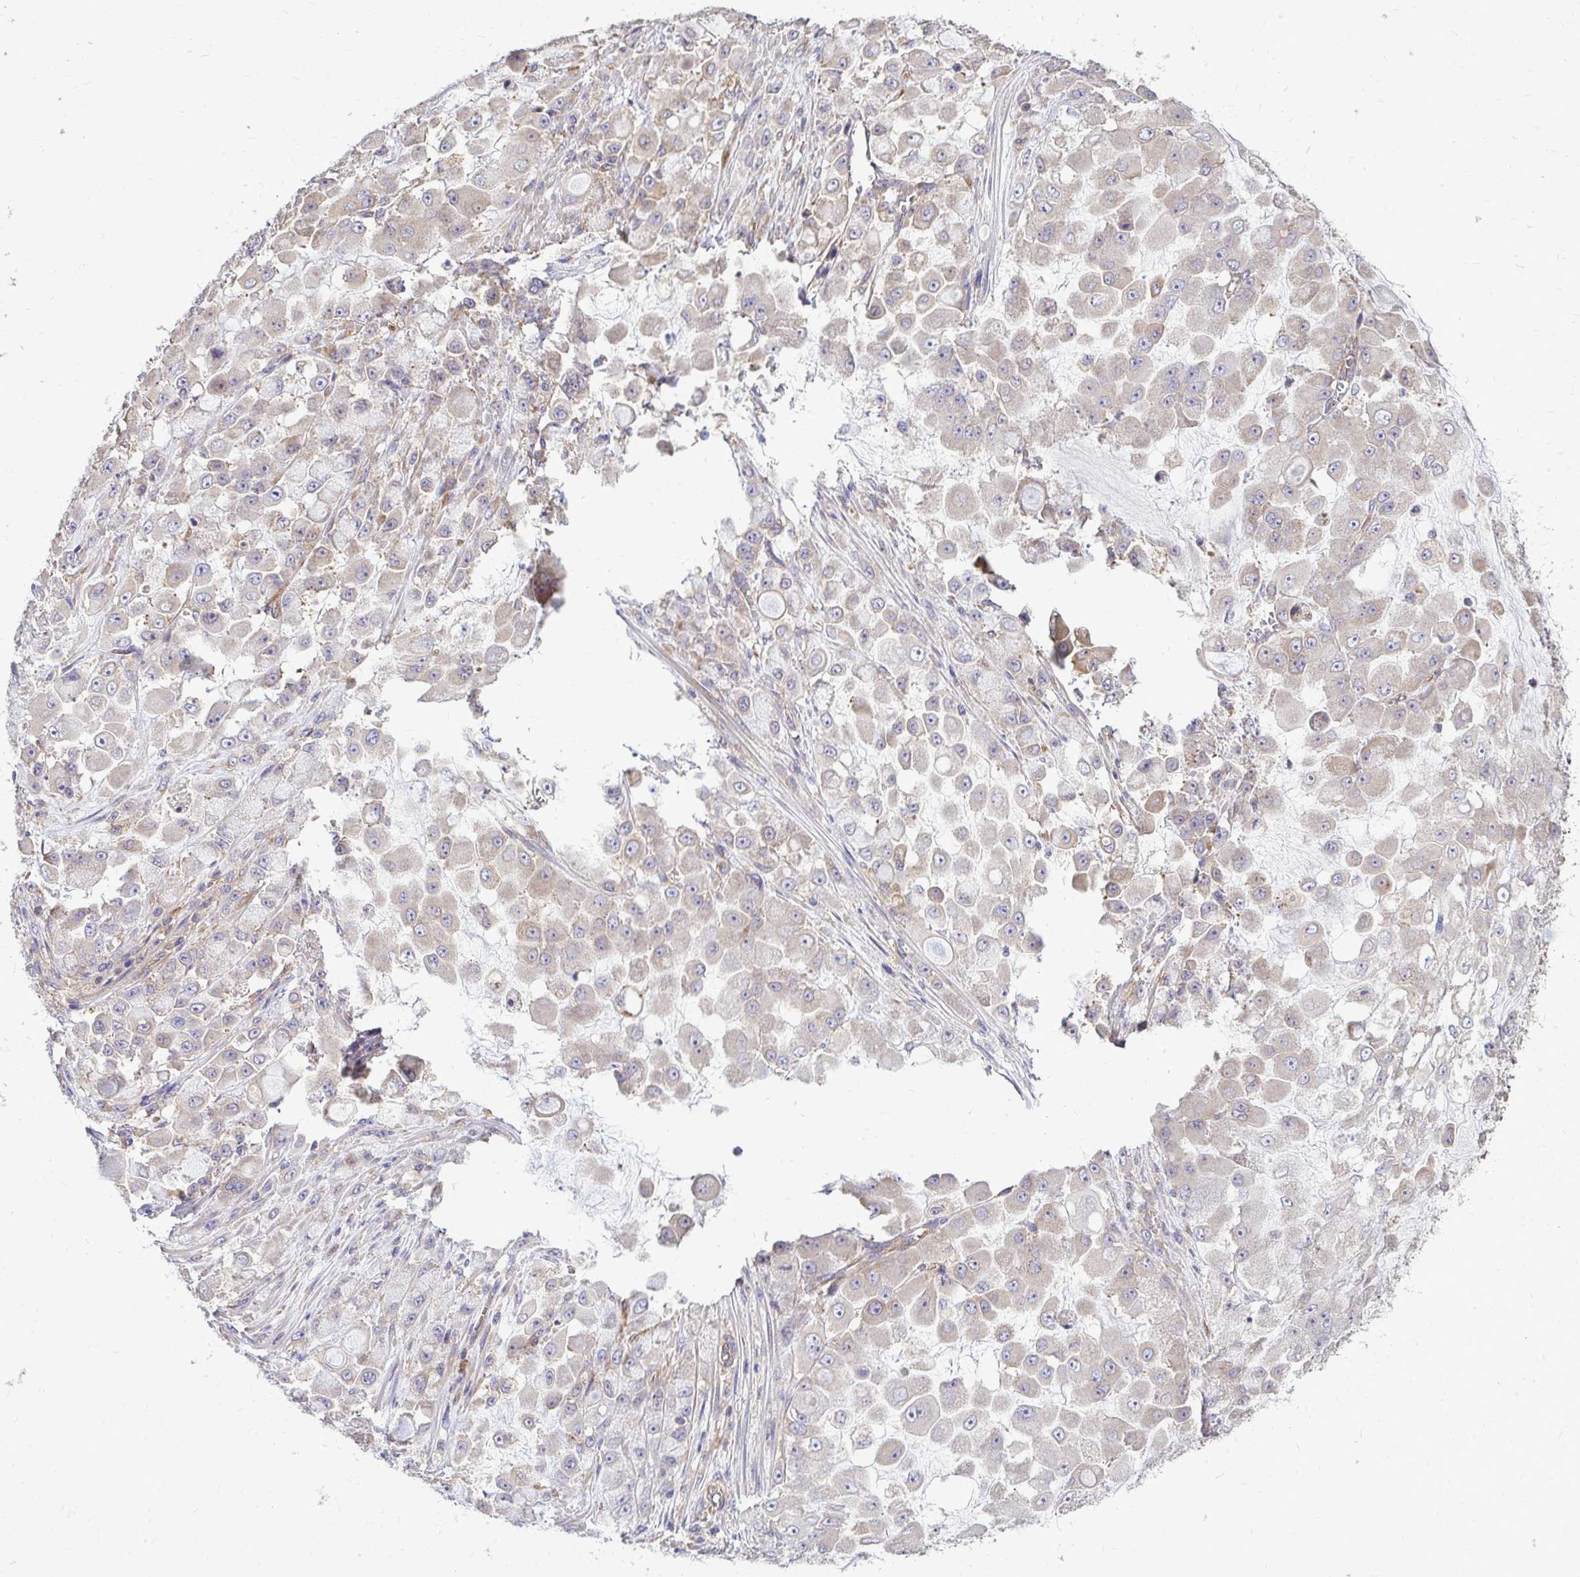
{"staining": {"intensity": "weak", "quantity": "<25%", "location": "cytoplasmic/membranous"}, "tissue": "stomach cancer", "cell_type": "Tumor cells", "image_type": "cancer", "snomed": [{"axis": "morphology", "description": "Adenocarcinoma, NOS"}, {"axis": "topography", "description": "Stomach"}], "caption": "High magnification brightfield microscopy of stomach cancer stained with DAB (brown) and counterstained with hematoxylin (blue): tumor cells show no significant staining.", "gene": "FMR1", "patient": {"sex": "female", "age": 76}}